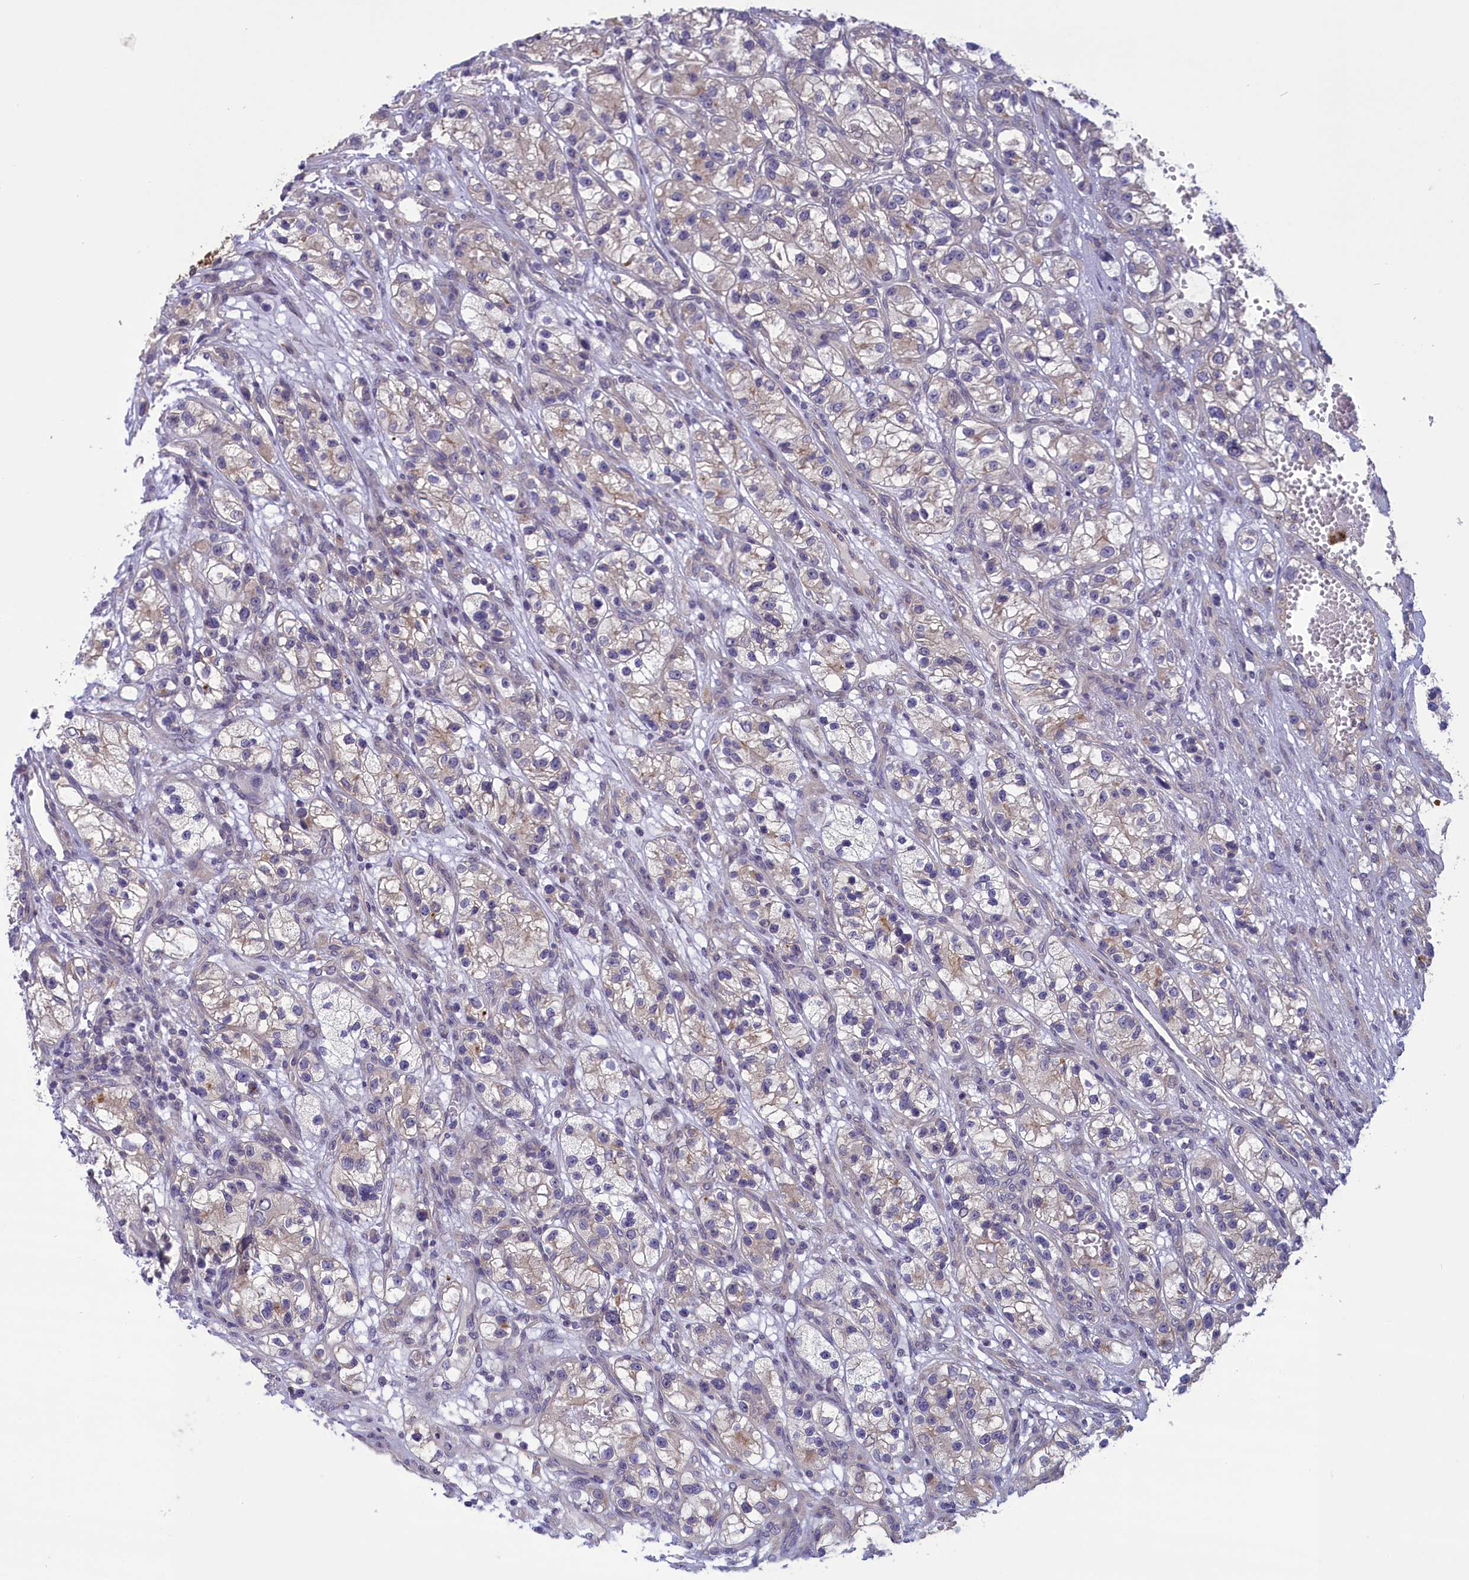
{"staining": {"intensity": "negative", "quantity": "none", "location": "none"}, "tissue": "renal cancer", "cell_type": "Tumor cells", "image_type": "cancer", "snomed": [{"axis": "morphology", "description": "Adenocarcinoma, NOS"}, {"axis": "topography", "description": "Kidney"}], "caption": "Renal cancer (adenocarcinoma) was stained to show a protein in brown. There is no significant expression in tumor cells.", "gene": "CORO2A", "patient": {"sex": "female", "age": 57}}